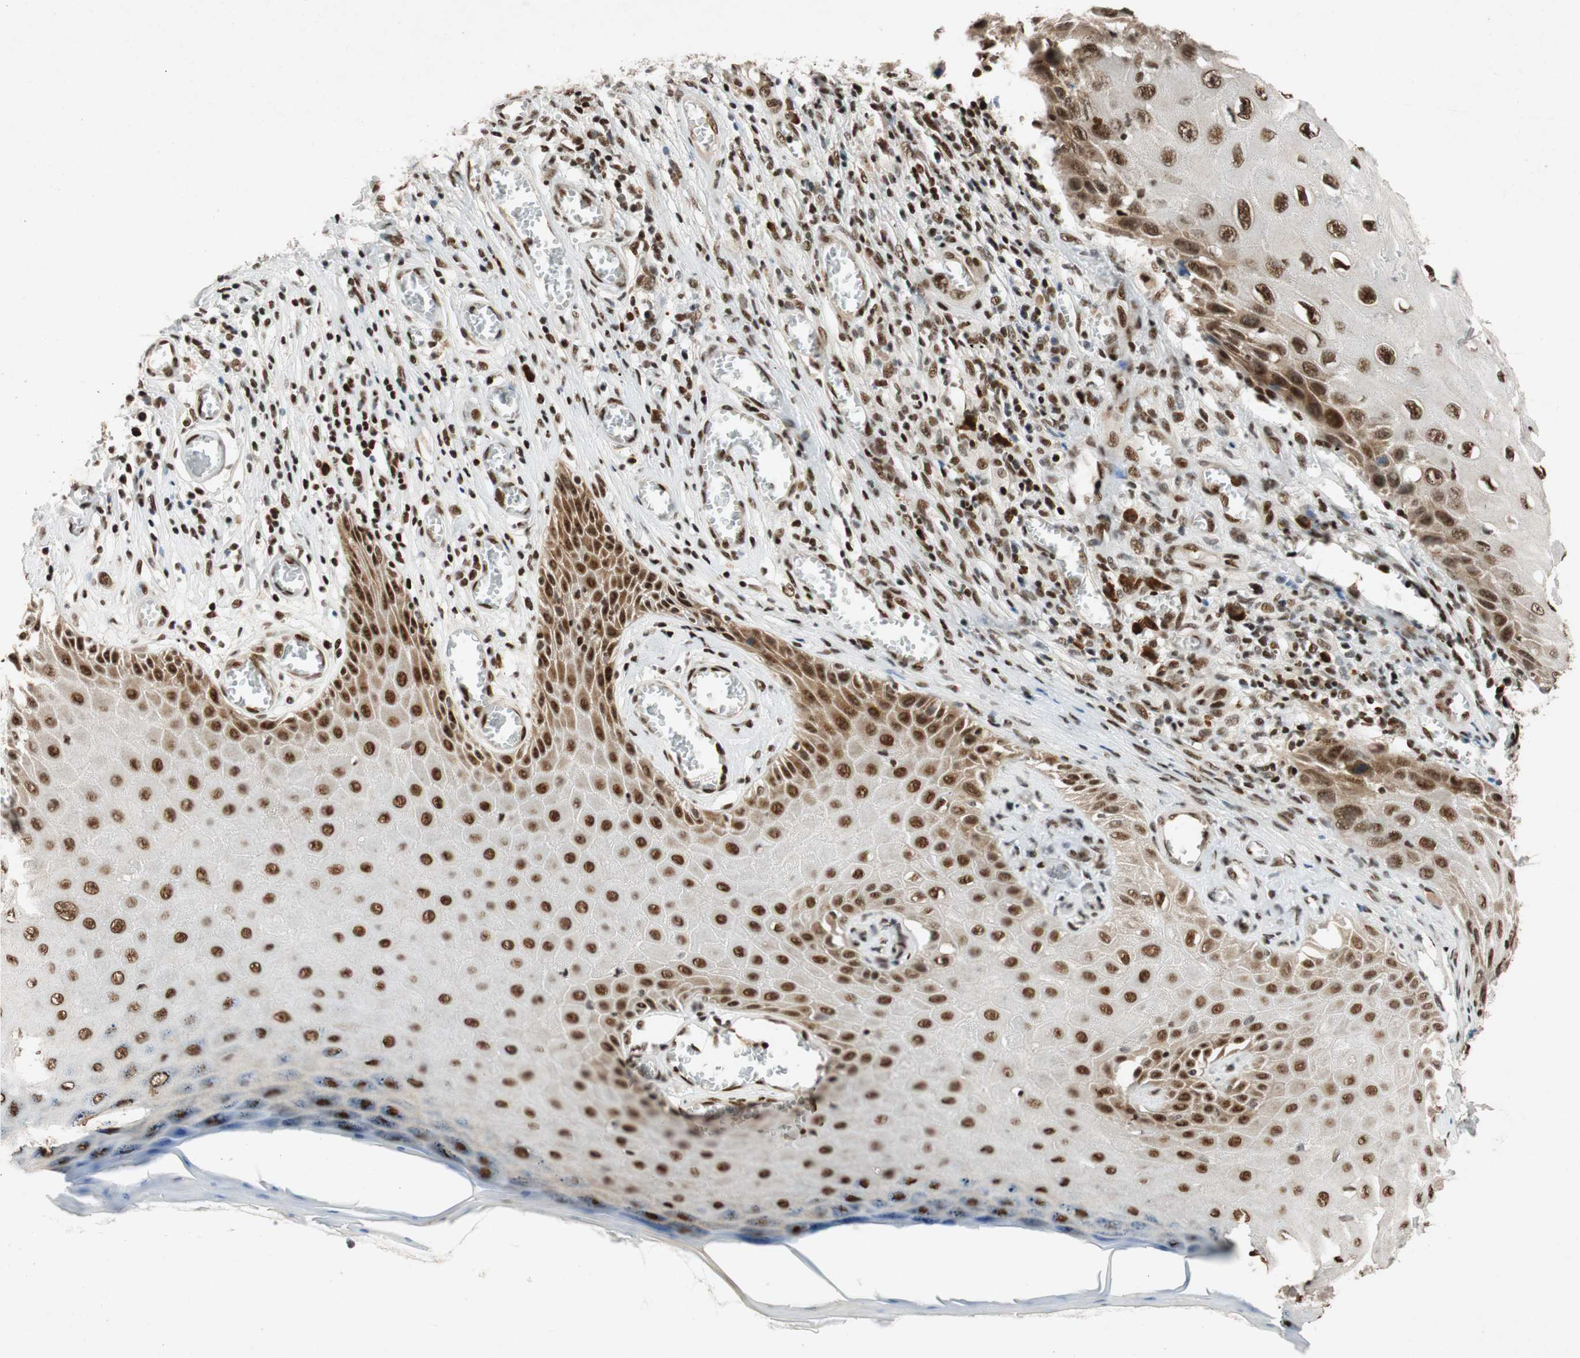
{"staining": {"intensity": "strong", "quantity": ">75%", "location": "nuclear"}, "tissue": "skin cancer", "cell_type": "Tumor cells", "image_type": "cancer", "snomed": [{"axis": "morphology", "description": "Squamous cell carcinoma, NOS"}, {"axis": "topography", "description": "Skin"}], "caption": "Skin cancer (squamous cell carcinoma) was stained to show a protein in brown. There is high levels of strong nuclear staining in approximately >75% of tumor cells. The staining was performed using DAB (3,3'-diaminobenzidine), with brown indicating positive protein expression. Nuclei are stained blue with hematoxylin.", "gene": "NCBP3", "patient": {"sex": "female", "age": 73}}